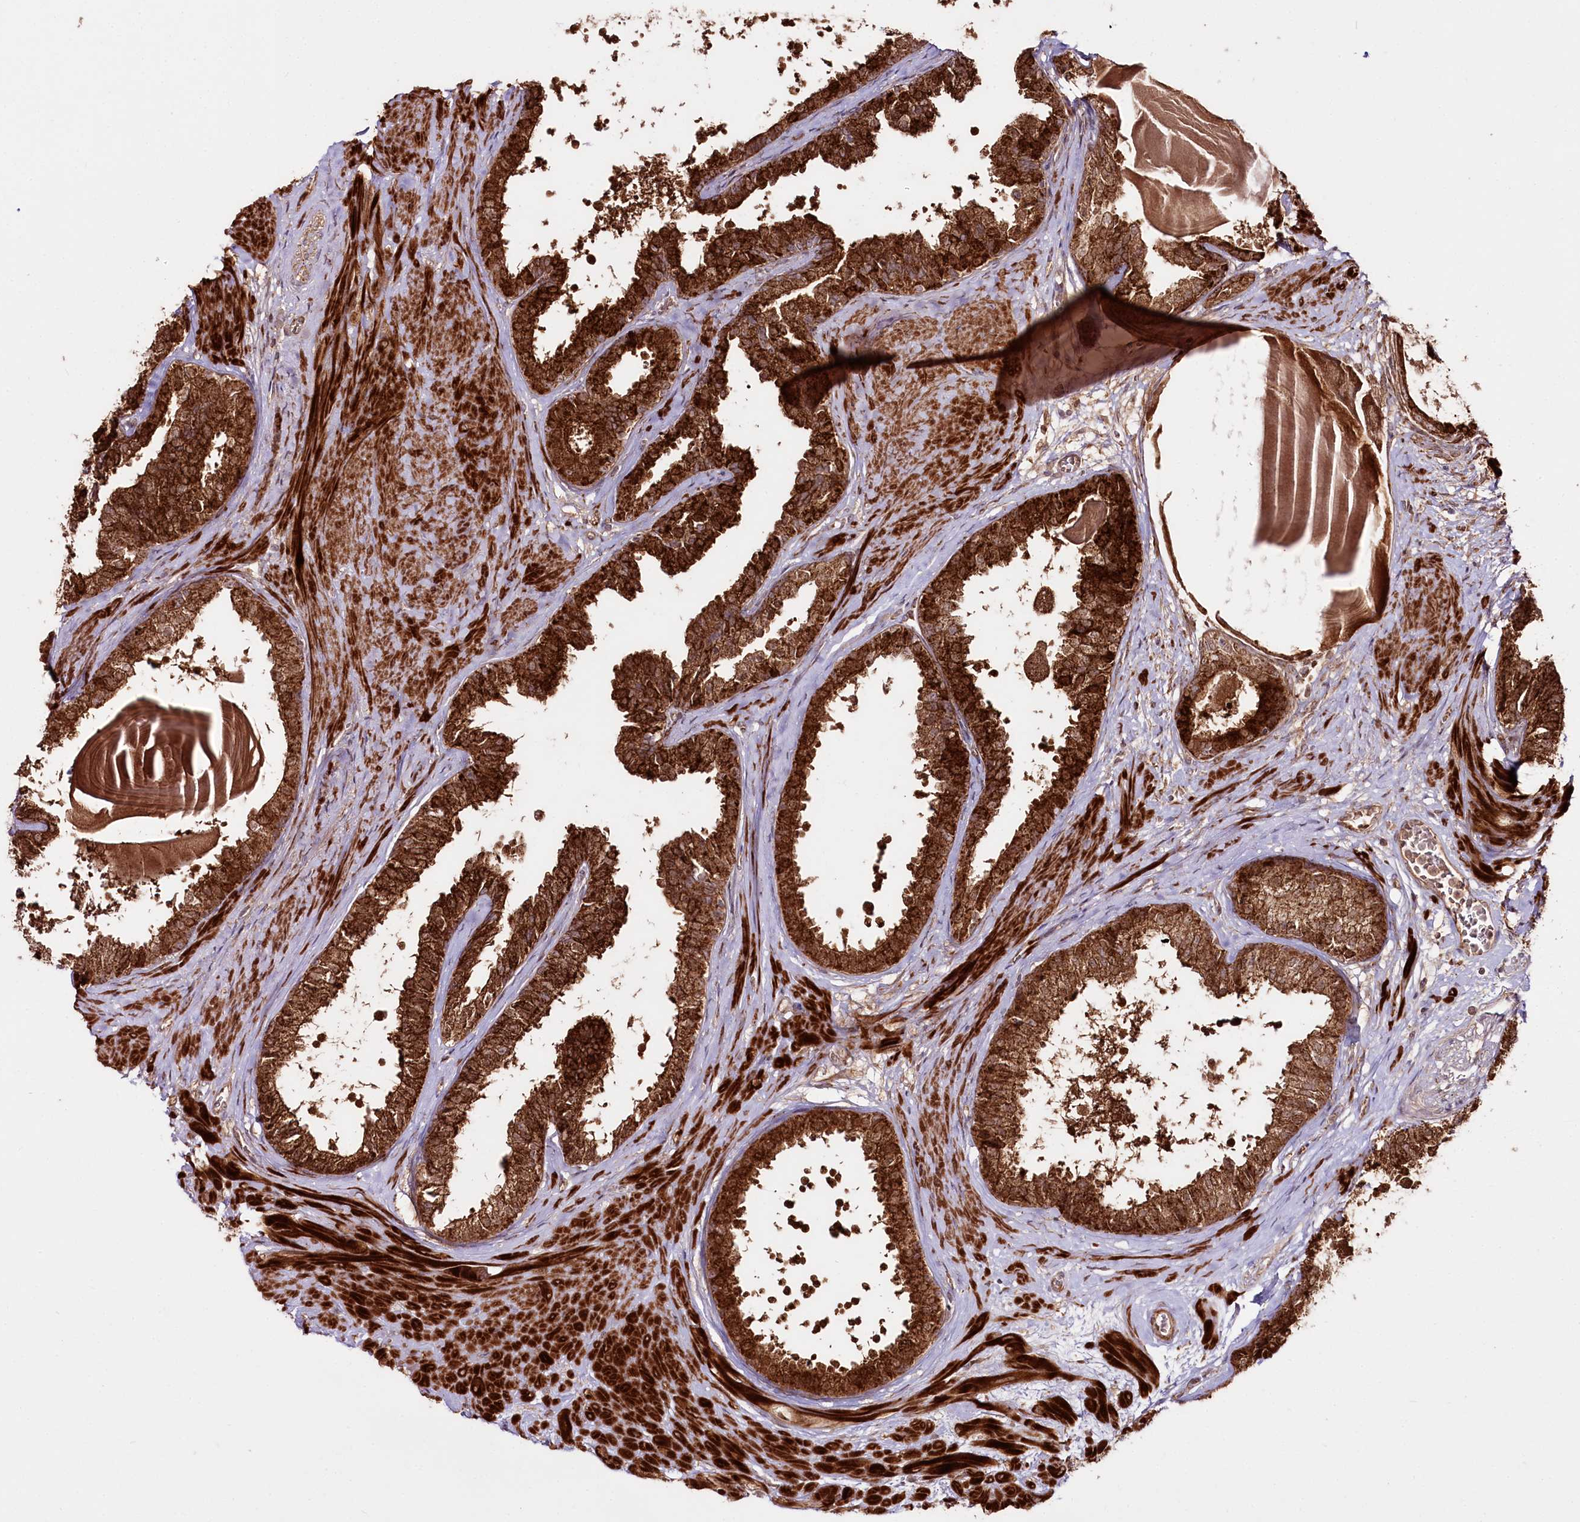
{"staining": {"intensity": "strong", "quantity": ">75%", "location": "cytoplasmic/membranous"}, "tissue": "prostate", "cell_type": "Glandular cells", "image_type": "normal", "snomed": [{"axis": "morphology", "description": "Normal tissue, NOS"}, {"axis": "topography", "description": "Prostate"}], "caption": "Protein expression analysis of normal prostate demonstrates strong cytoplasmic/membranous positivity in about >75% of glandular cells. (IHC, brightfield microscopy, high magnification).", "gene": "REXO2", "patient": {"sex": "male", "age": 48}}